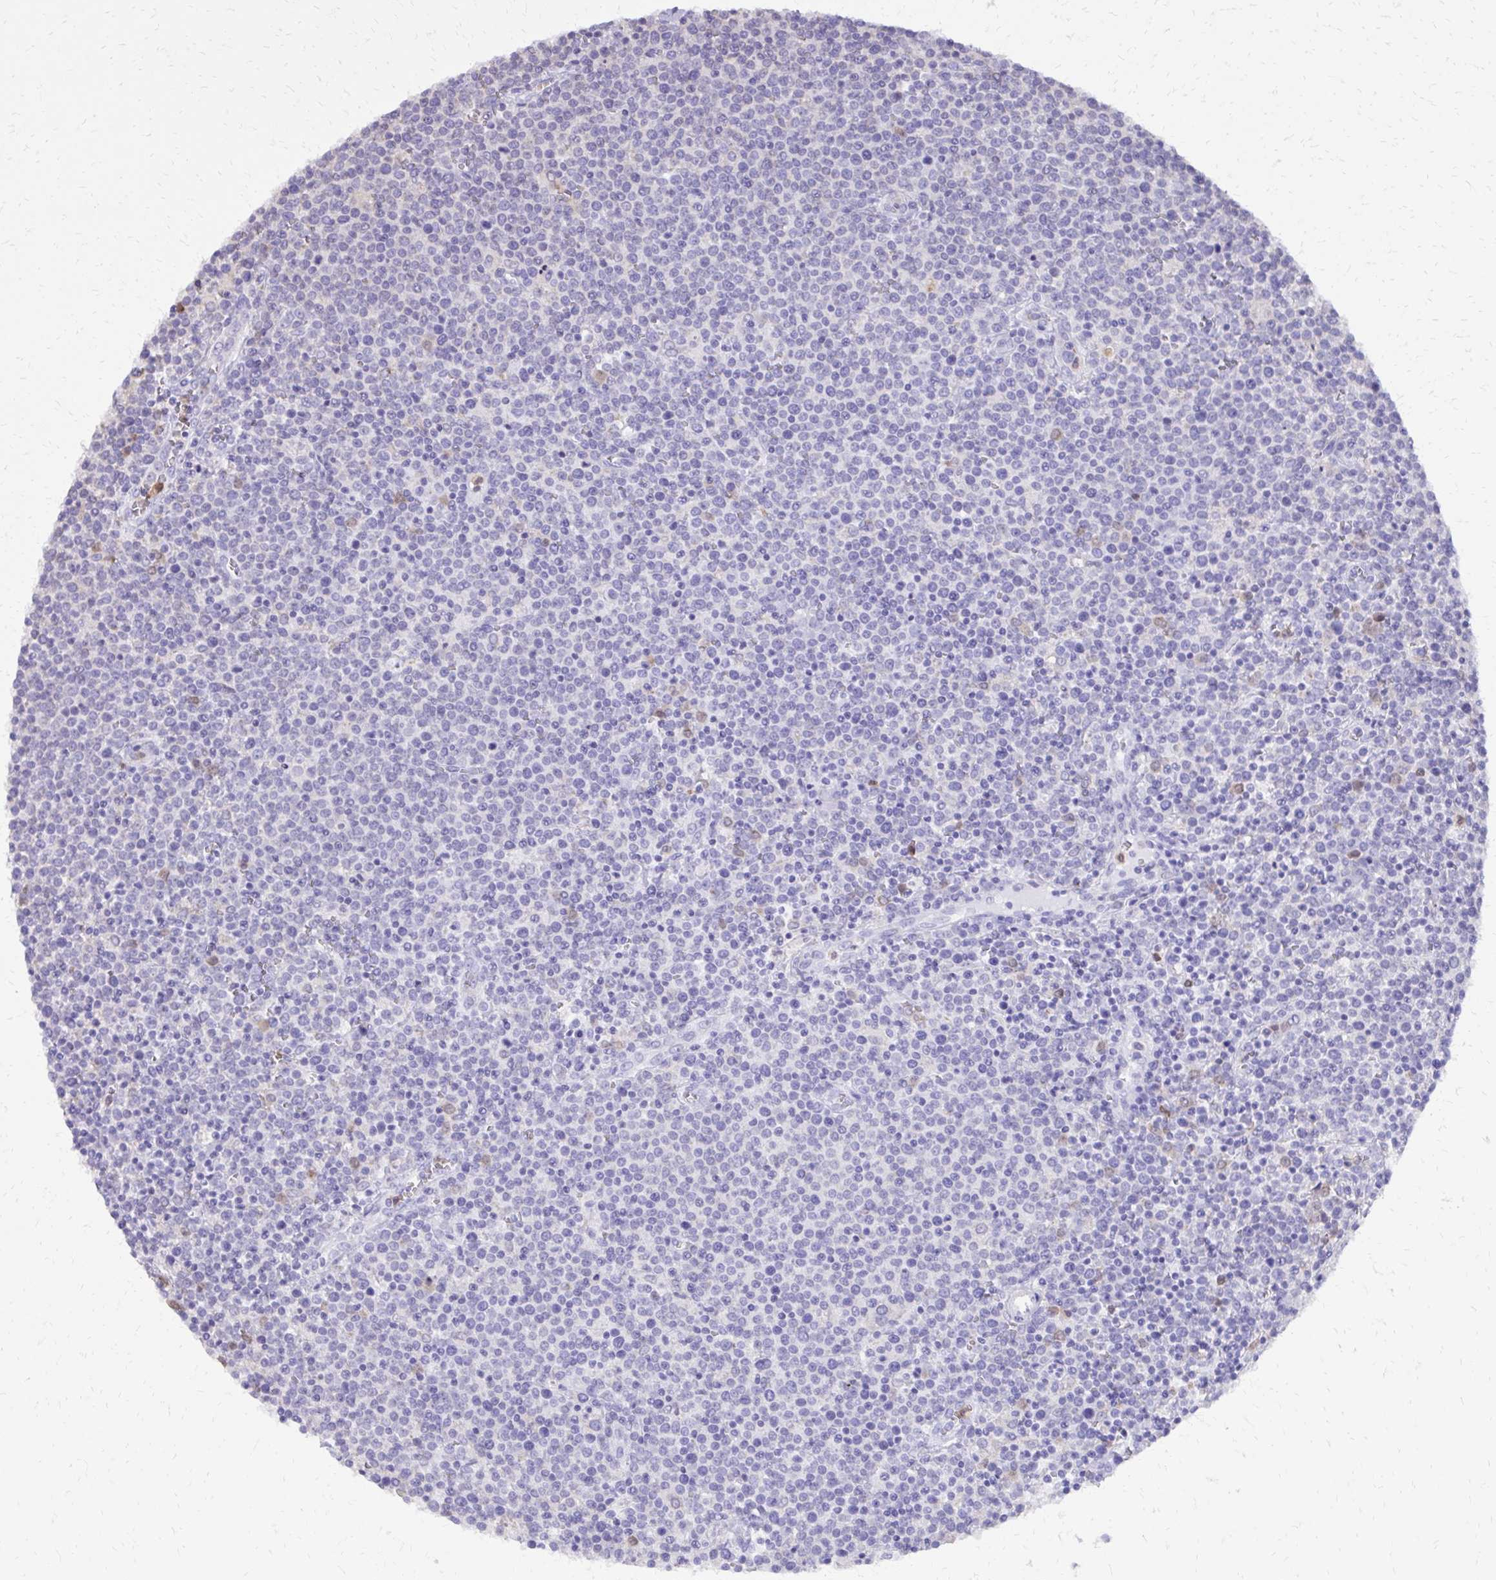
{"staining": {"intensity": "negative", "quantity": "none", "location": "none"}, "tissue": "lymphoma", "cell_type": "Tumor cells", "image_type": "cancer", "snomed": [{"axis": "morphology", "description": "Malignant lymphoma, non-Hodgkin's type, High grade"}, {"axis": "topography", "description": "Lymph node"}], "caption": "This is a micrograph of immunohistochemistry staining of lymphoma, which shows no positivity in tumor cells.", "gene": "CAT", "patient": {"sex": "male", "age": 61}}